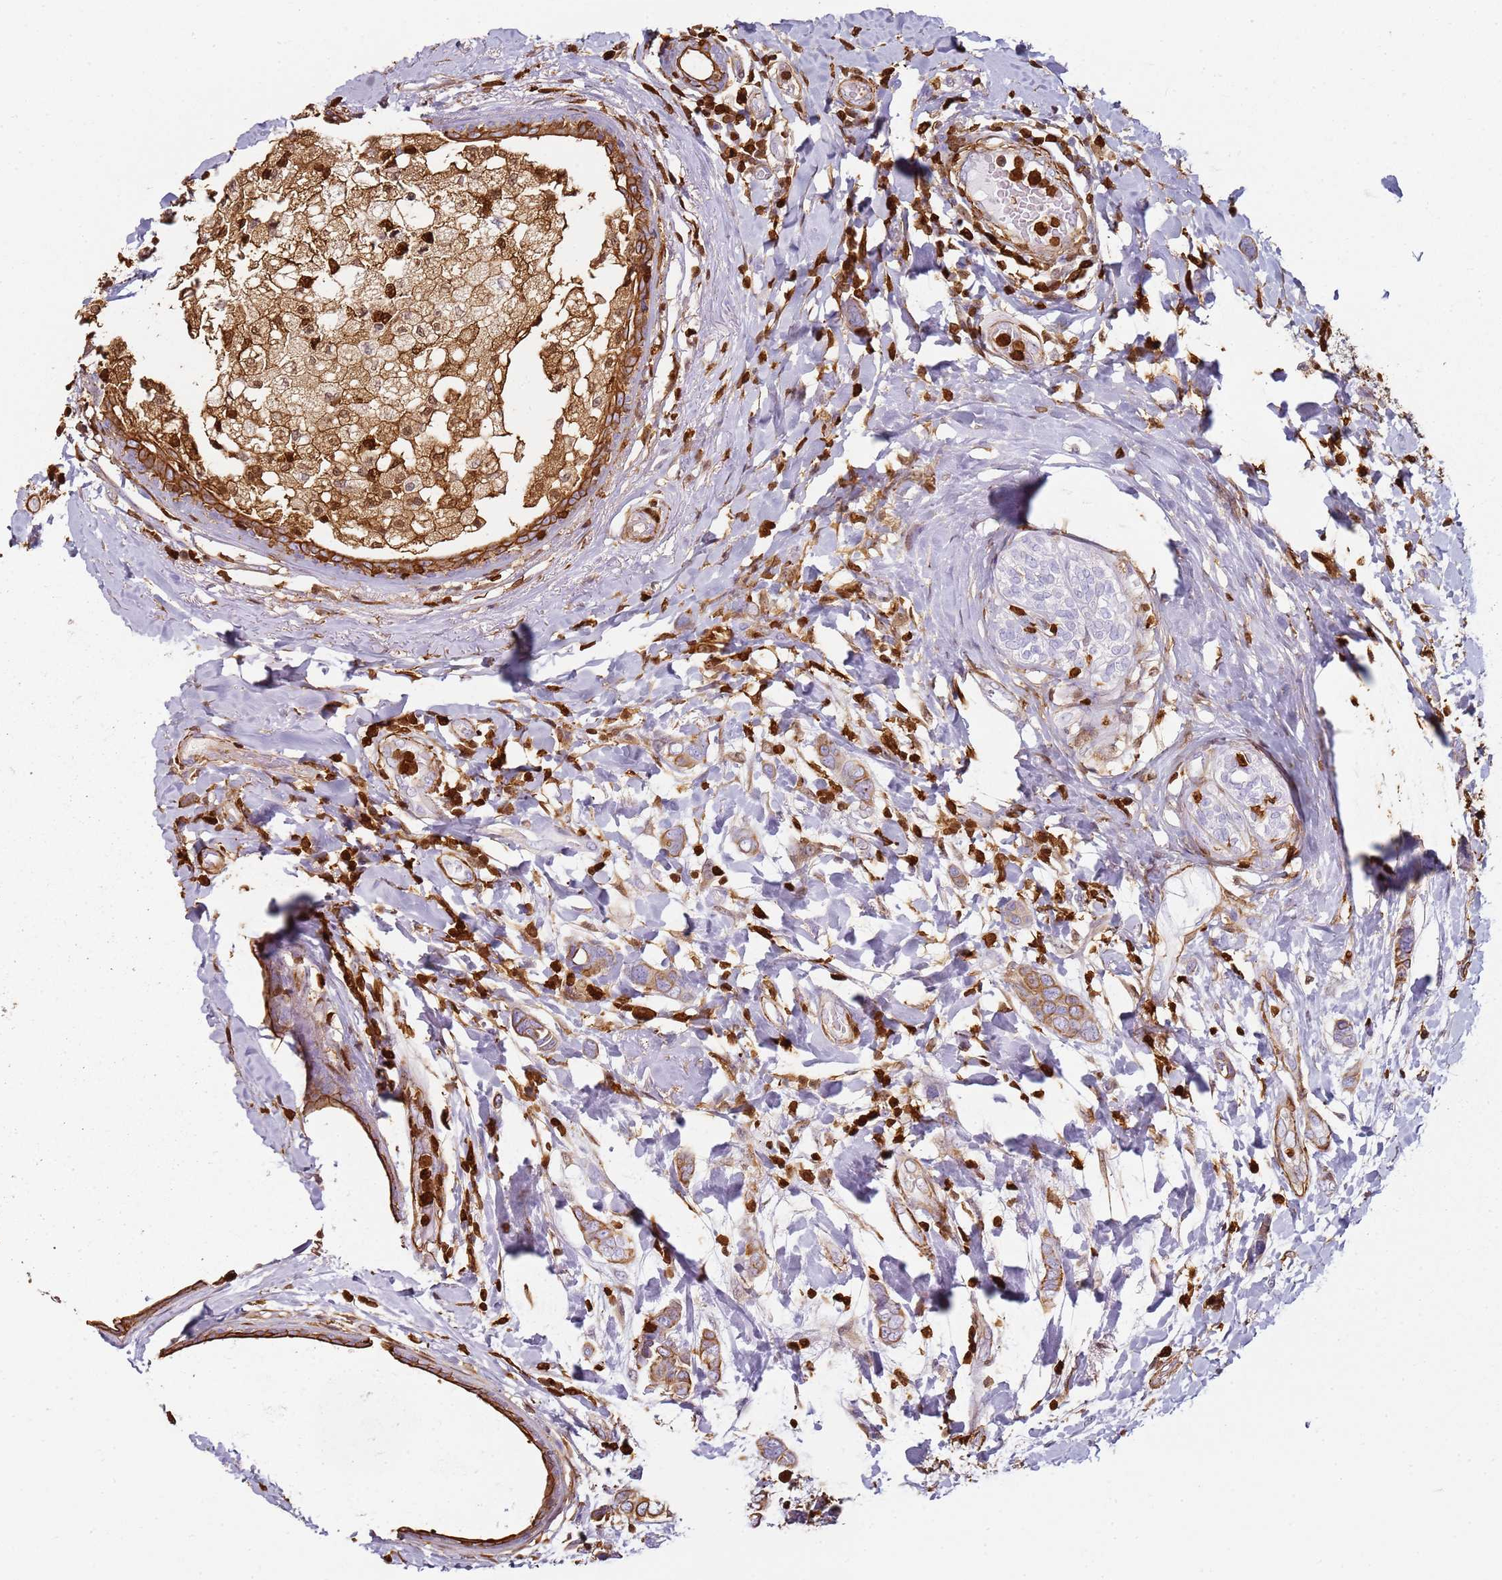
{"staining": {"intensity": "moderate", "quantity": ">75%", "location": "cytoplasmic/membranous"}, "tissue": "breast cancer", "cell_type": "Tumor cells", "image_type": "cancer", "snomed": [{"axis": "morphology", "description": "Lobular carcinoma"}, {"axis": "topography", "description": "Breast"}], "caption": "The micrograph reveals staining of breast lobular carcinoma, revealing moderate cytoplasmic/membranous protein positivity (brown color) within tumor cells.", "gene": "S100A4", "patient": {"sex": "female", "age": 51}}